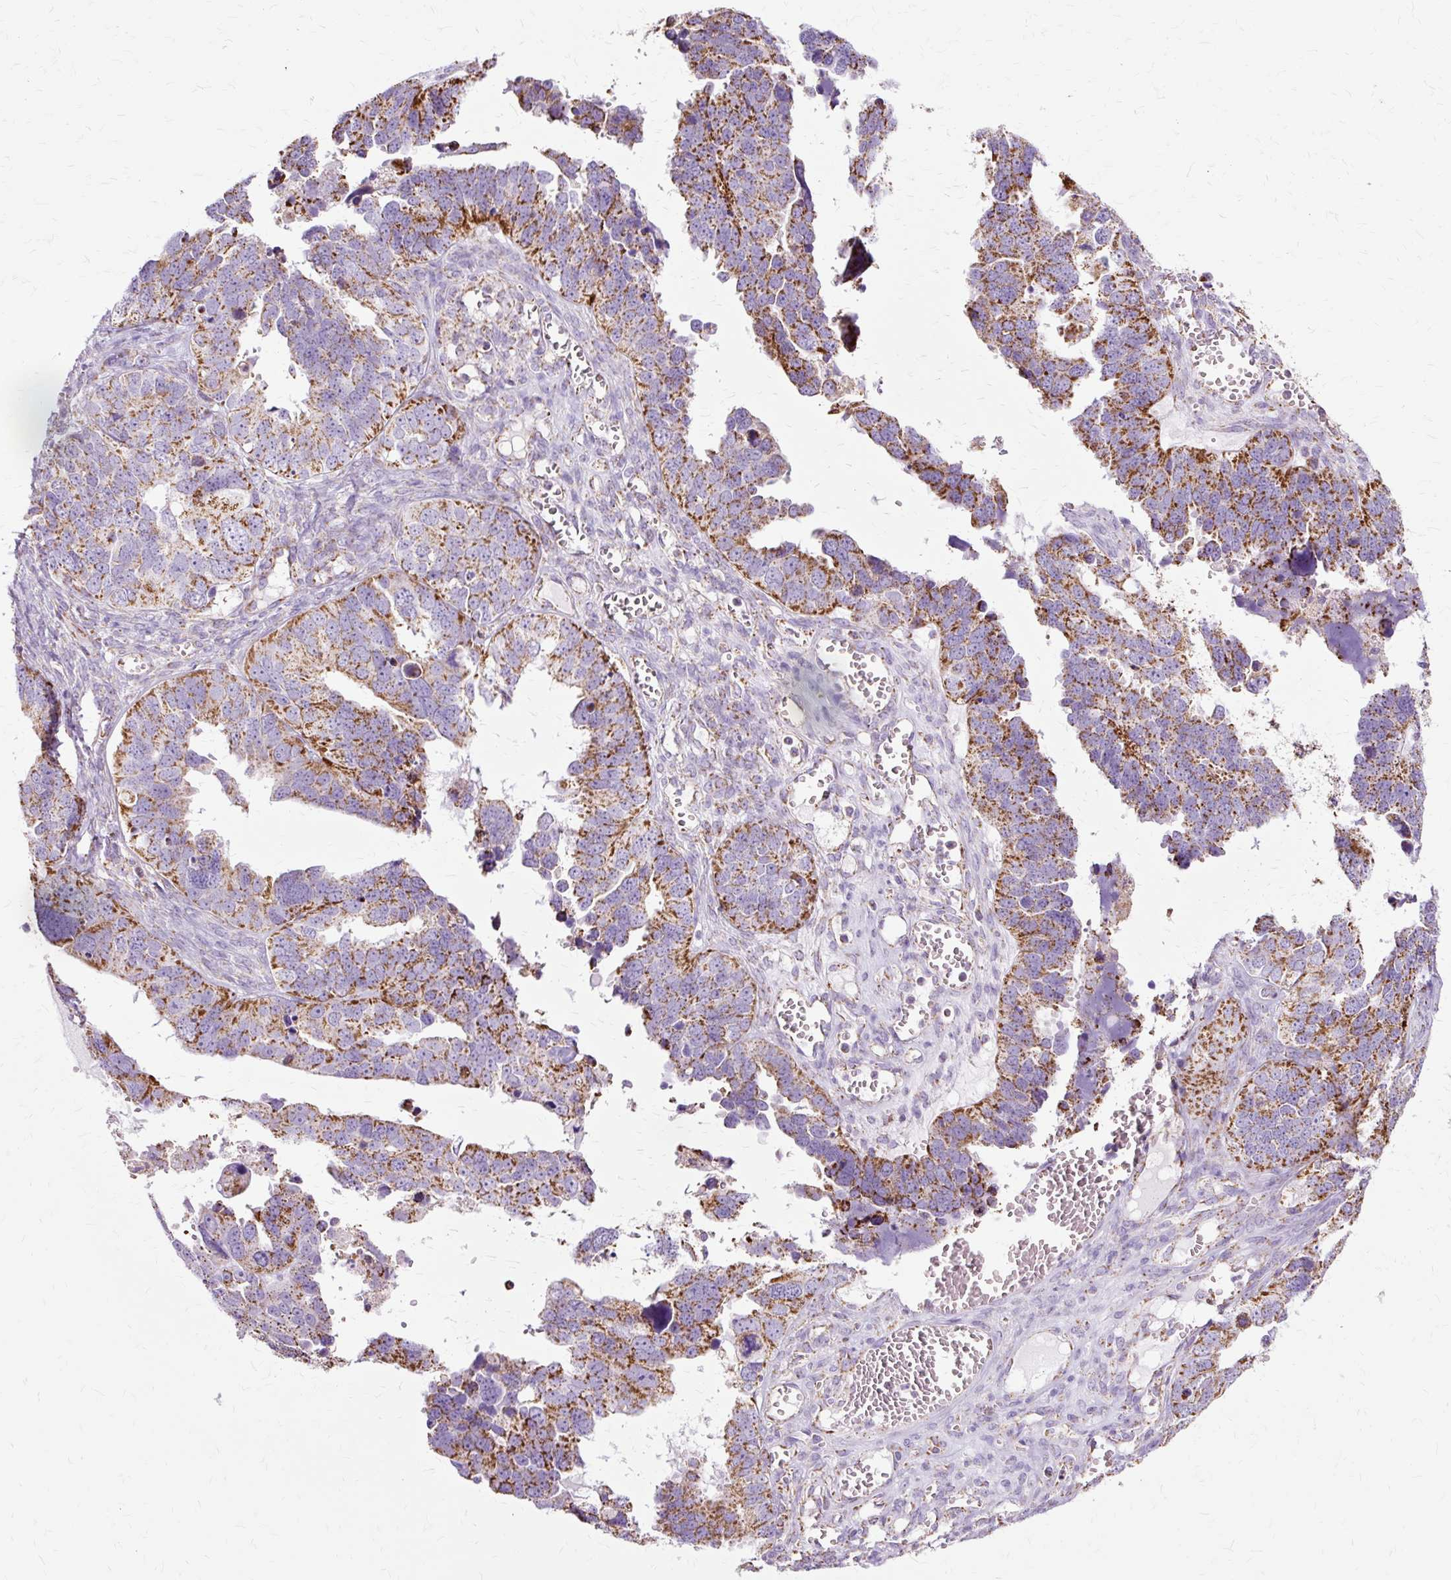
{"staining": {"intensity": "strong", "quantity": ">75%", "location": "cytoplasmic/membranous"}, "tissue": "ovarian cancer", "cell_type": "Tumor cells", "image_type": "cancer", "snomed": [{"axis": "morphology", "description": "Cystadenocarcinoma, serous, NOS"}, {"axis": "topography", "description": "Ovary"}], "caption": "The photomicrograph demonstrates staining of serous cystadenocarcinoma (ovarian), revealing strong cytoplasmic/membranous protein expression (brown color) within tumor cells. (DAB = brown stain, brightfield microscopy at high magnification).", "gene": "DLAT", "patient": {"sex": "female", "age": 76}}